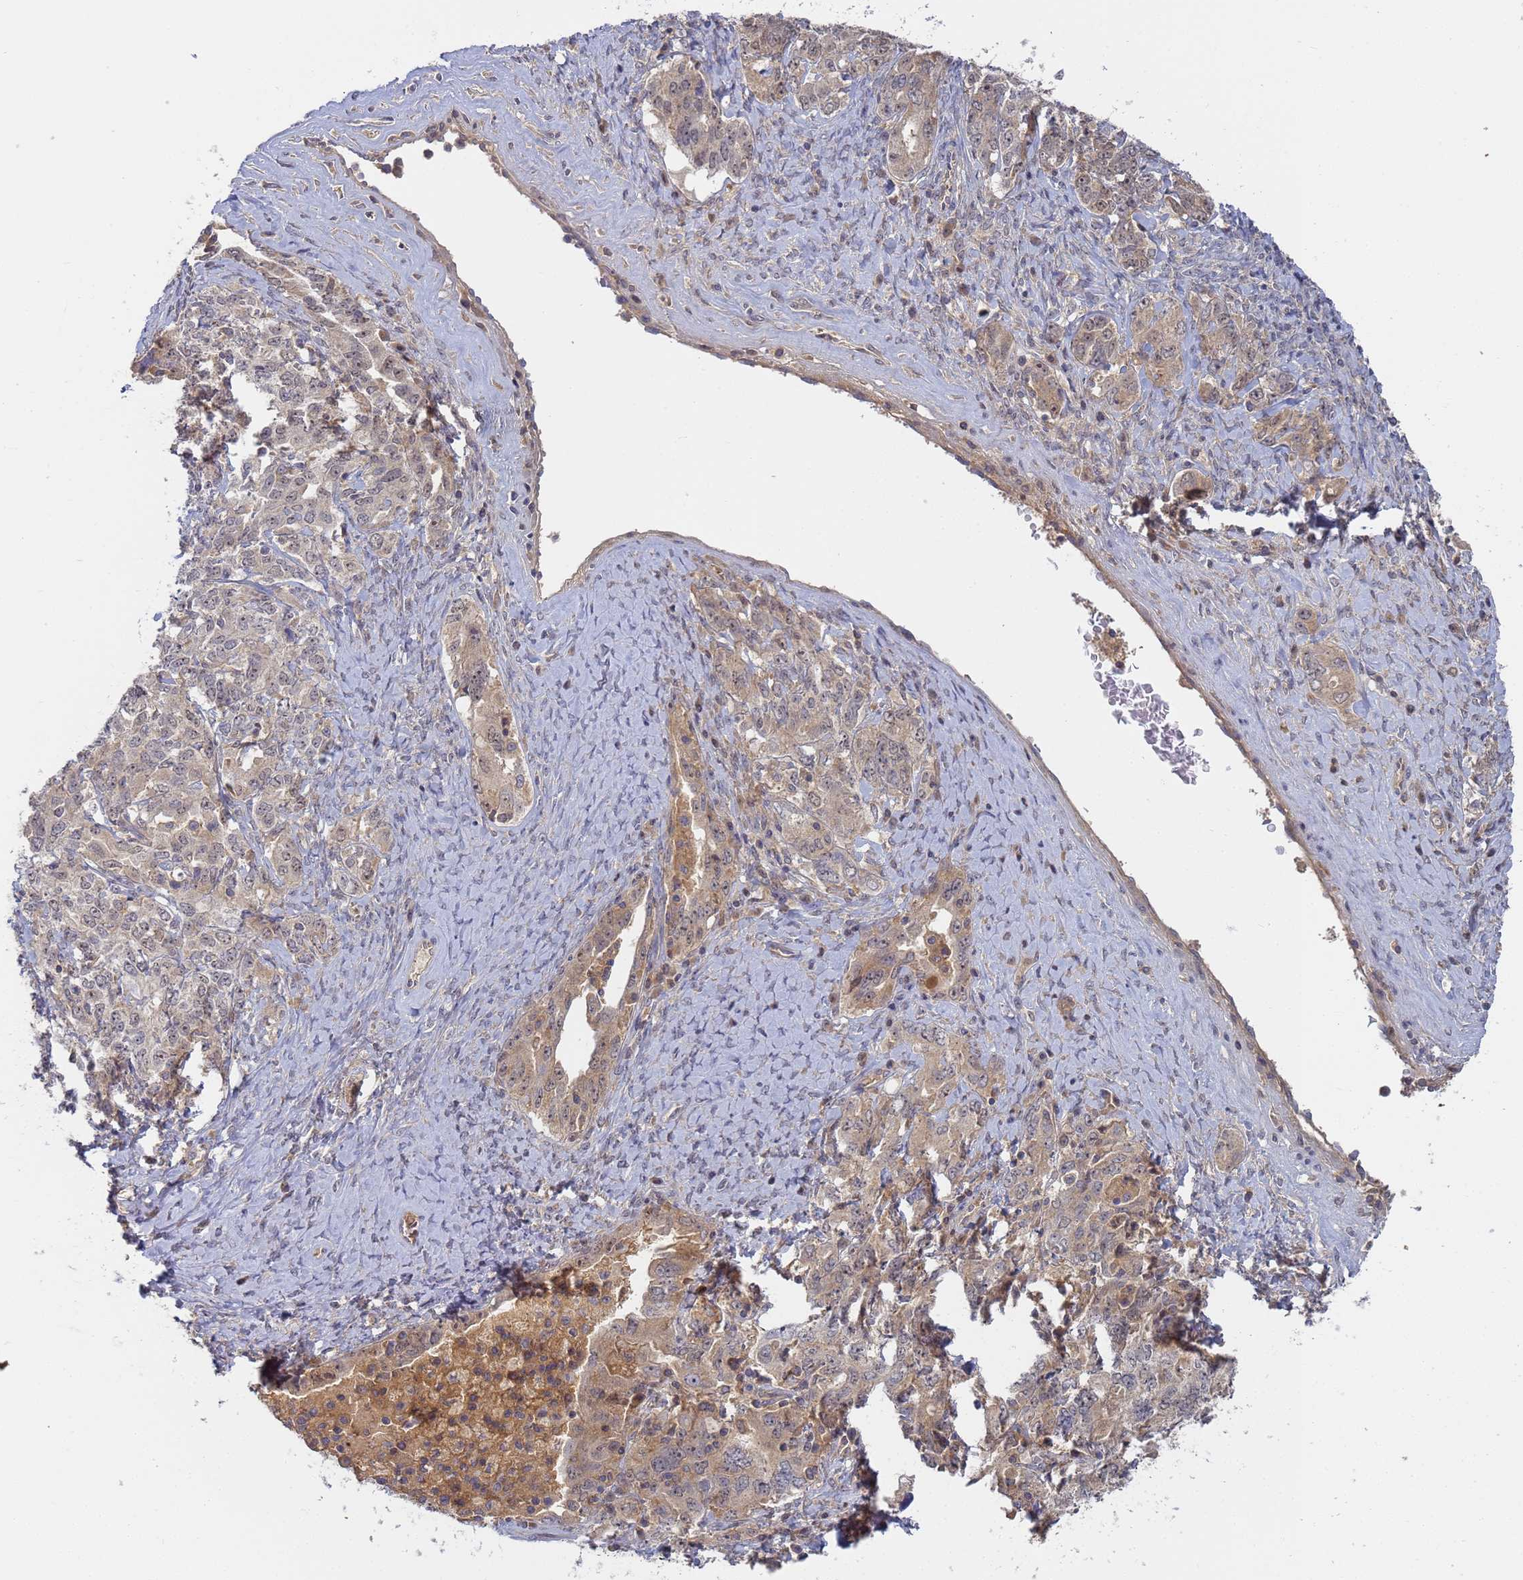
{"staining": {"intensity": "weak", "quantity": "25%-75%", "location": "cytoplasmic/membranous"}, "tissue": "ovarian cancer", "cell_type": "Tumor cells", "image_type": "cancer", "snomed": [{"axis": "morphology", "description": "Carcinoma, endometroid"}, {"axis": "topography", "description": "Ovary"}], "caption": "DAB (3,3'-diaminobenzidine) immunohistochemical staining of ovarian endometroid carcinoma reveals weak cytoplasmic/membranous protein expression in about 25%-75% of tumor cells. (DAB IHC with brightfield microscopy, high magnification).", "gene": "SHARPIN", "patient": {"sex": "female", "age": 62}}